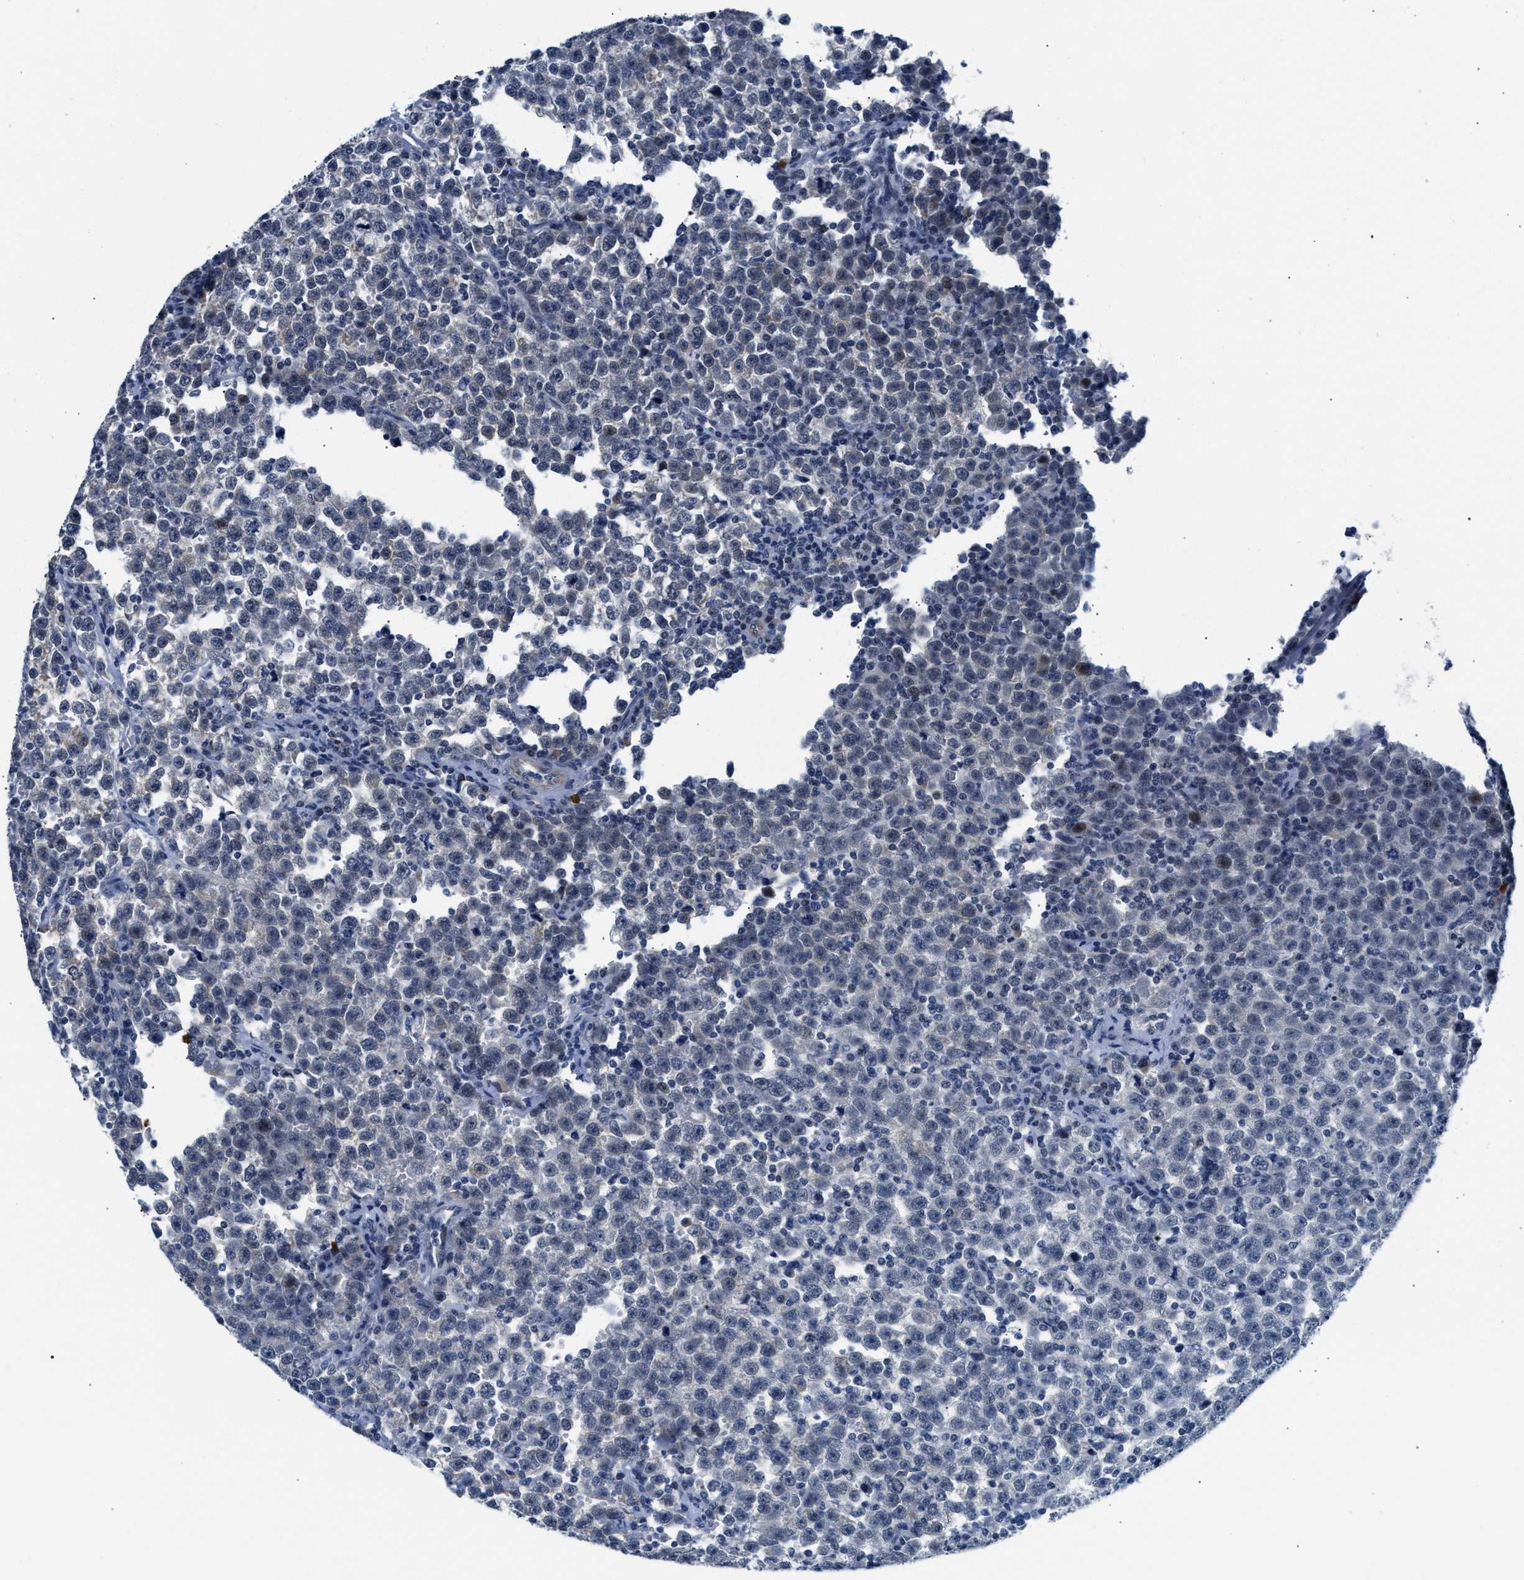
{"staining": {"intensity": "negative", "quantity": "none", "location": "none"}, "tissue": "testis cancer", "cell_type": "Tumor cells", "image_type": "cancer", "snomed": [{"axis": "morphology", "description": "Seminoma, NOS"}, {"axis": "topography", "description": "Testis"}], "caption": "The image shows no significant expression in tumor cells of testis cancer (seminoma). Nuclei are stained in blue.", "gene": "PPM1H", "patient": {"sex": "male", "age": 43}}